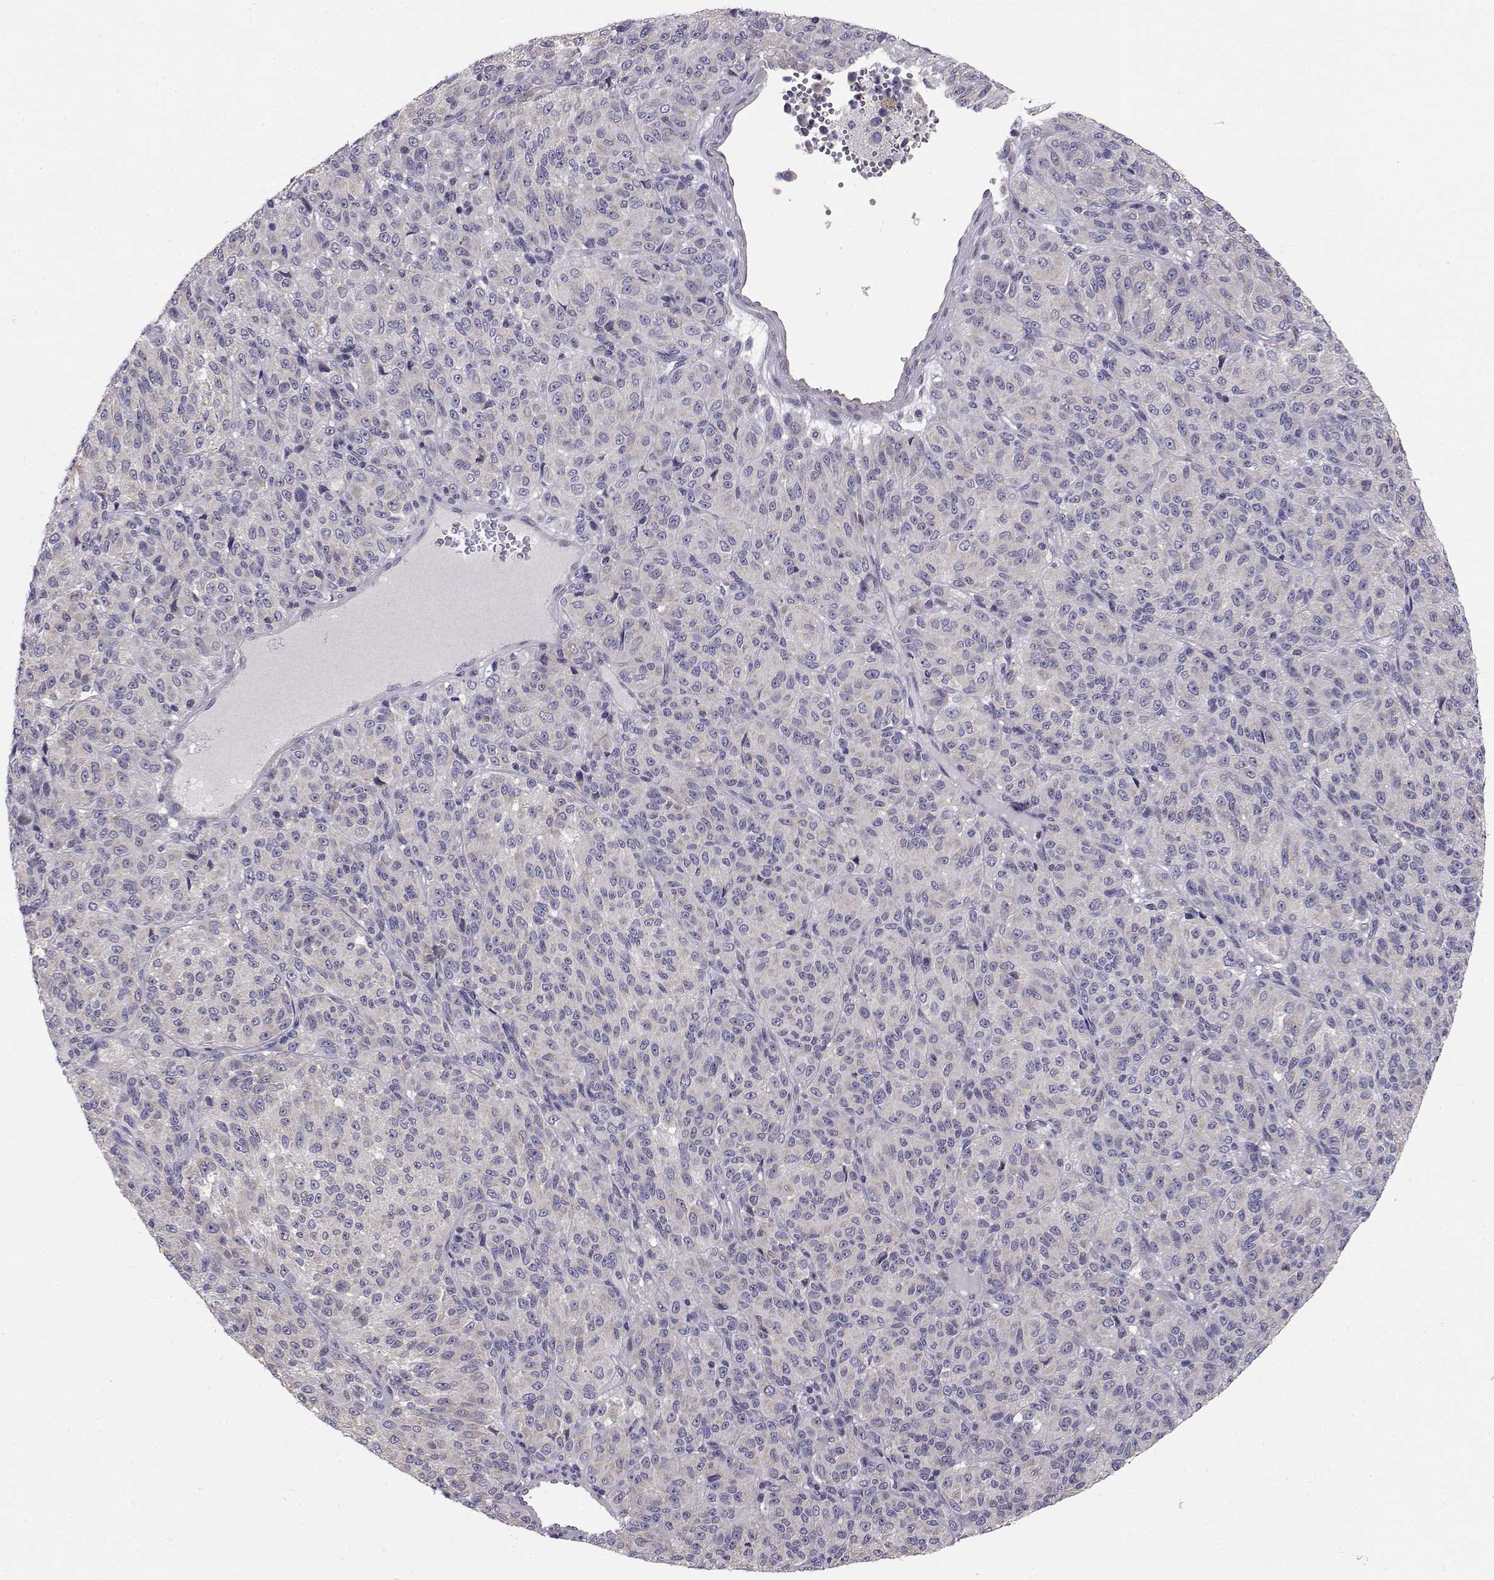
{"staining": {"intensity": "weak", "quantity": "<25%", "location": "cytoplasmic/membranous"}, "tissue": "melanoma", "cell_type": "Tumor cells", "image_type": "cancer", "snomed": [{"axis": "morphology", "description": "Malignant melanoma, Metastatic site"}, {"axis": "topography", "description": "Brain"}], "caption": "Immunohistochemical staining of malignant melanoma (metastatic site) reveals no significant expression in tumor cells.", "gene": "PEX5L", "patient": {"sex": "female", "age": 56}}